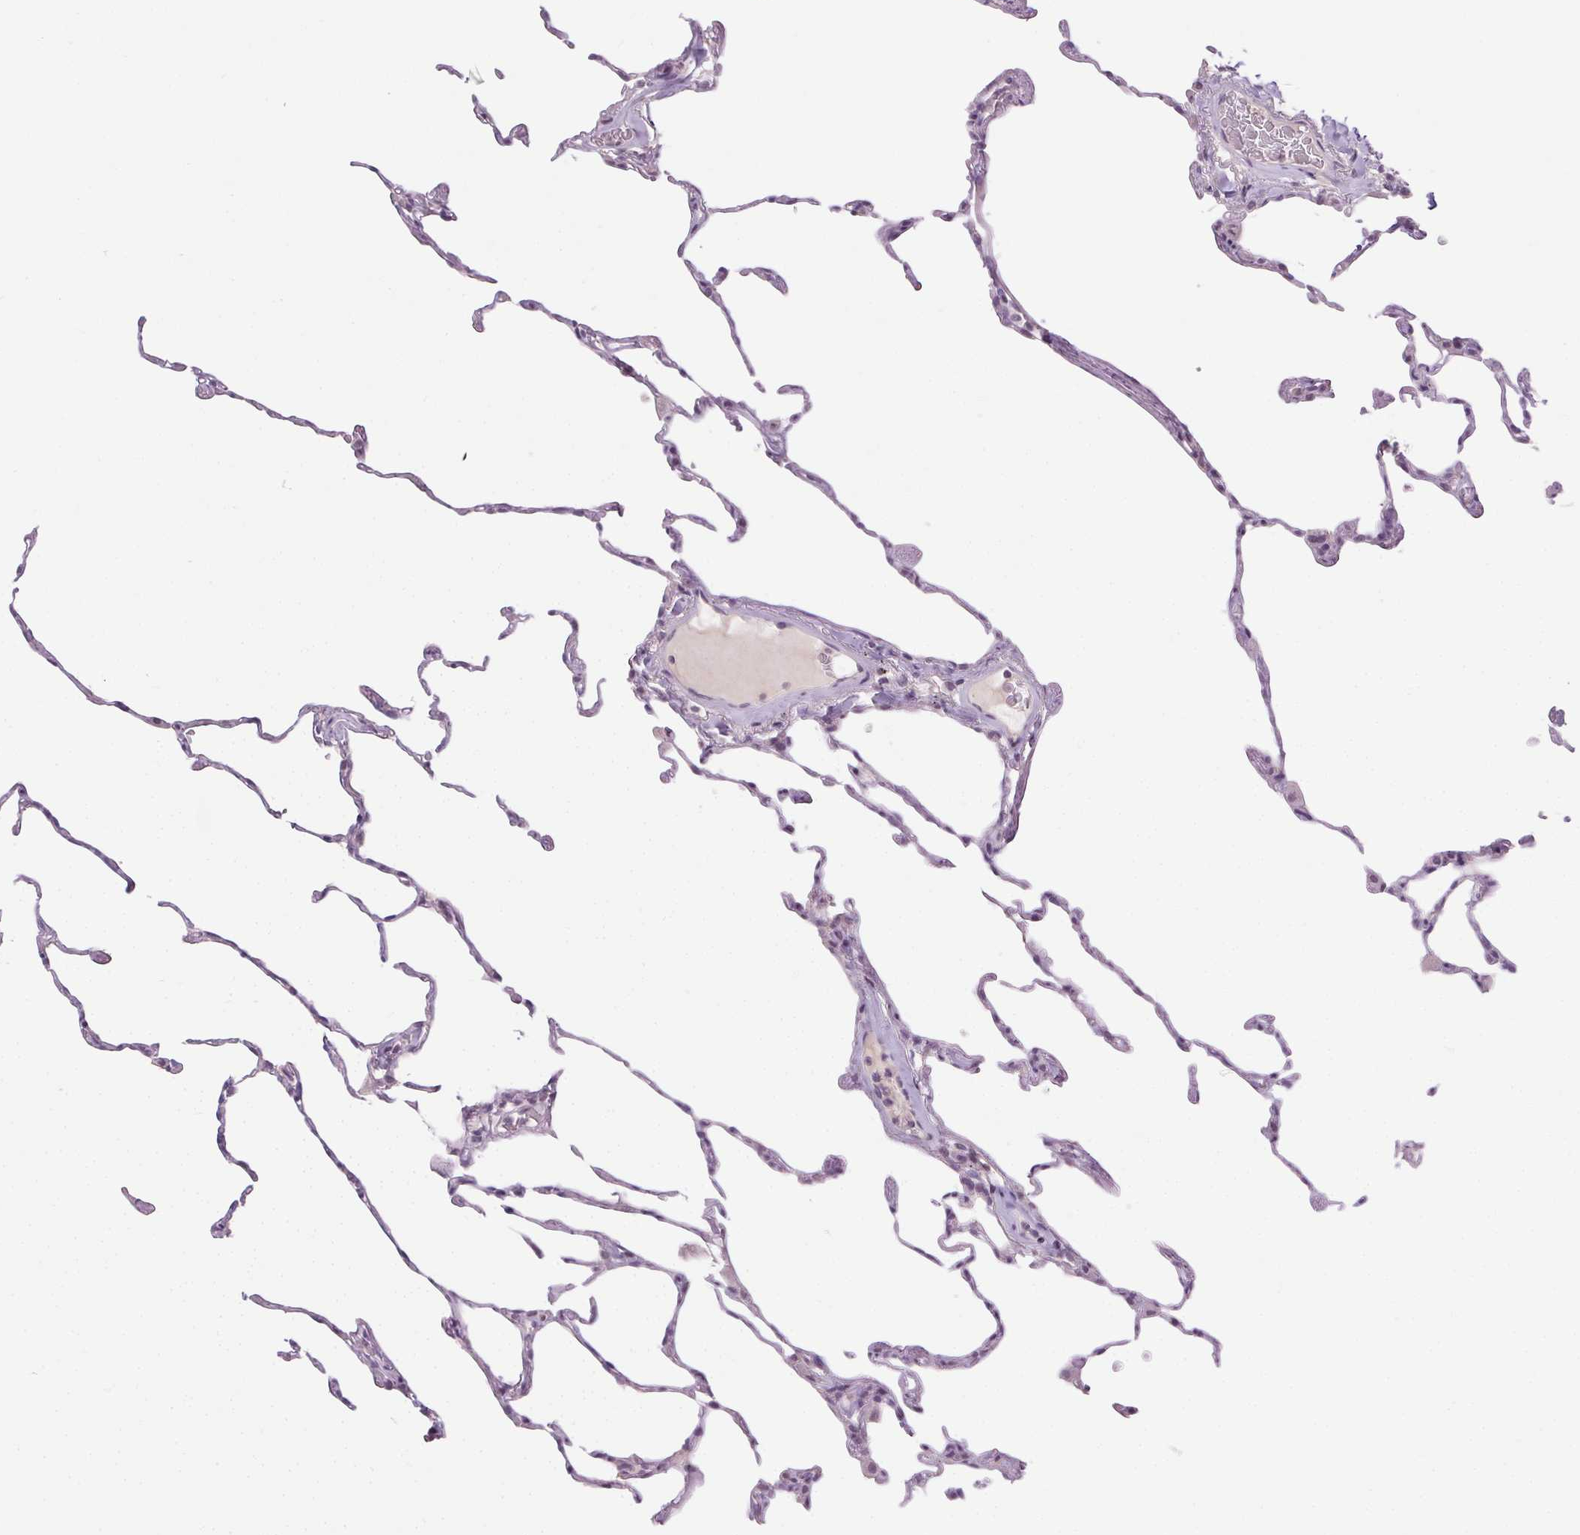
{"staining": {"intensity": "weak", "quantity": "<25%", "location": "nuclear"}, "tissue": "lung", "cell_type": "Alveolar cells", "image_type": "normal", "snomed": [{"axis": "morphology", "description": "Normal tissue, NOS"}, {"axis": "topography", "description": "Lung"}], "caption": "Immunohistochemistry (IHC) image of normal human lung stained for a protein (brown), which demonstrates no staining in alveolar cells.", "gene": "FAM168A", "patient": {"sex": "female", "age": 57}}